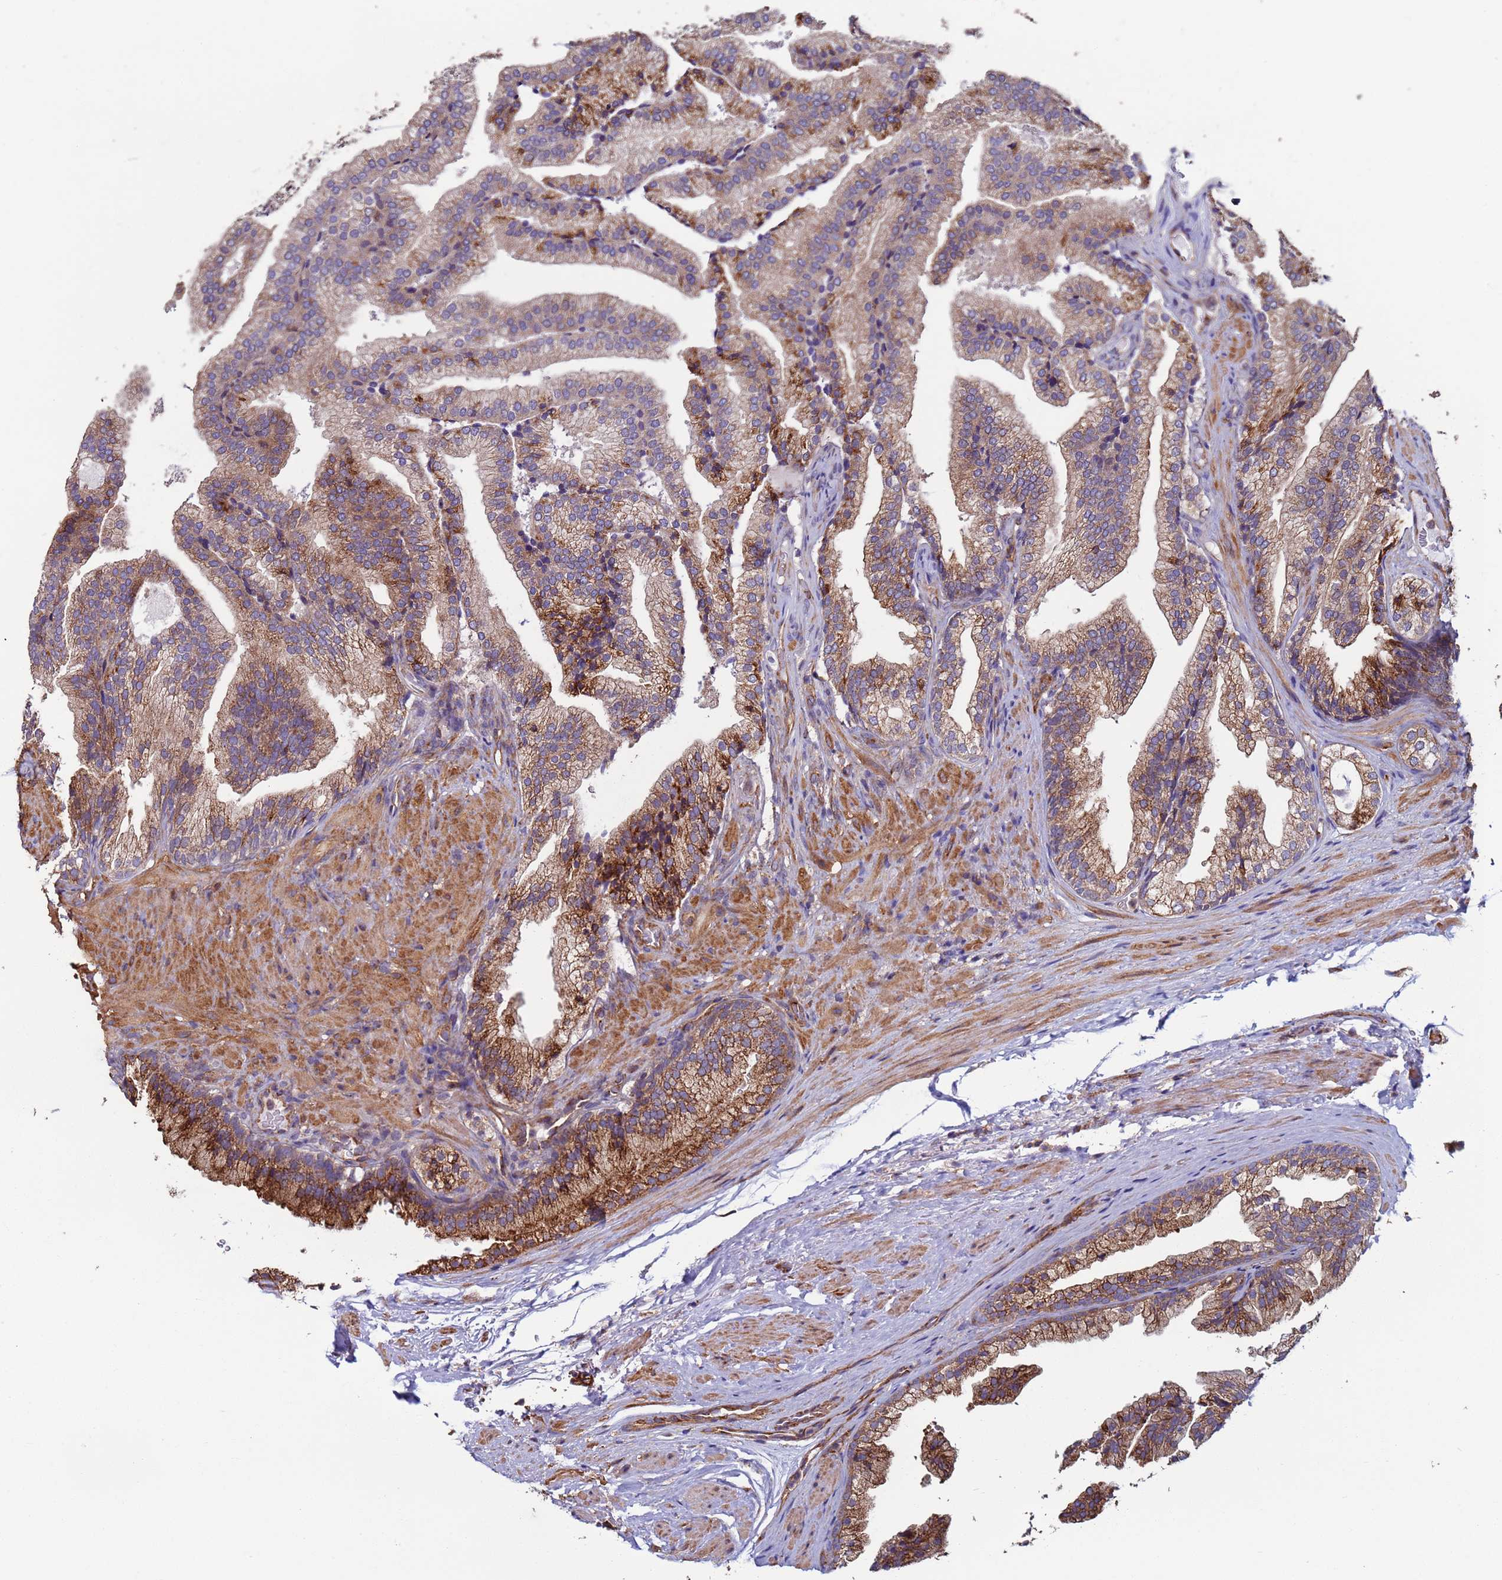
{"staining": {"intensity": "strong", "quantity": ">75%", "location": "cytoplasmic/membranous"}, "tissue": "prostate", "cell_type": "Glandular cells", "image_type": "normal", "snomed": [{"axis": "morphology", "description": "Normal tissue, NOS"}, {"axis": "topography", "description": "Prostate"}], "caption": "Prostate stained with immunohistochemistry demonstrates strong cytoplasmic/membranous staining in approximately >75% of glandular cells.", "gene": "ZBTB39", "patient": {"sex": "male", "age": 76}}